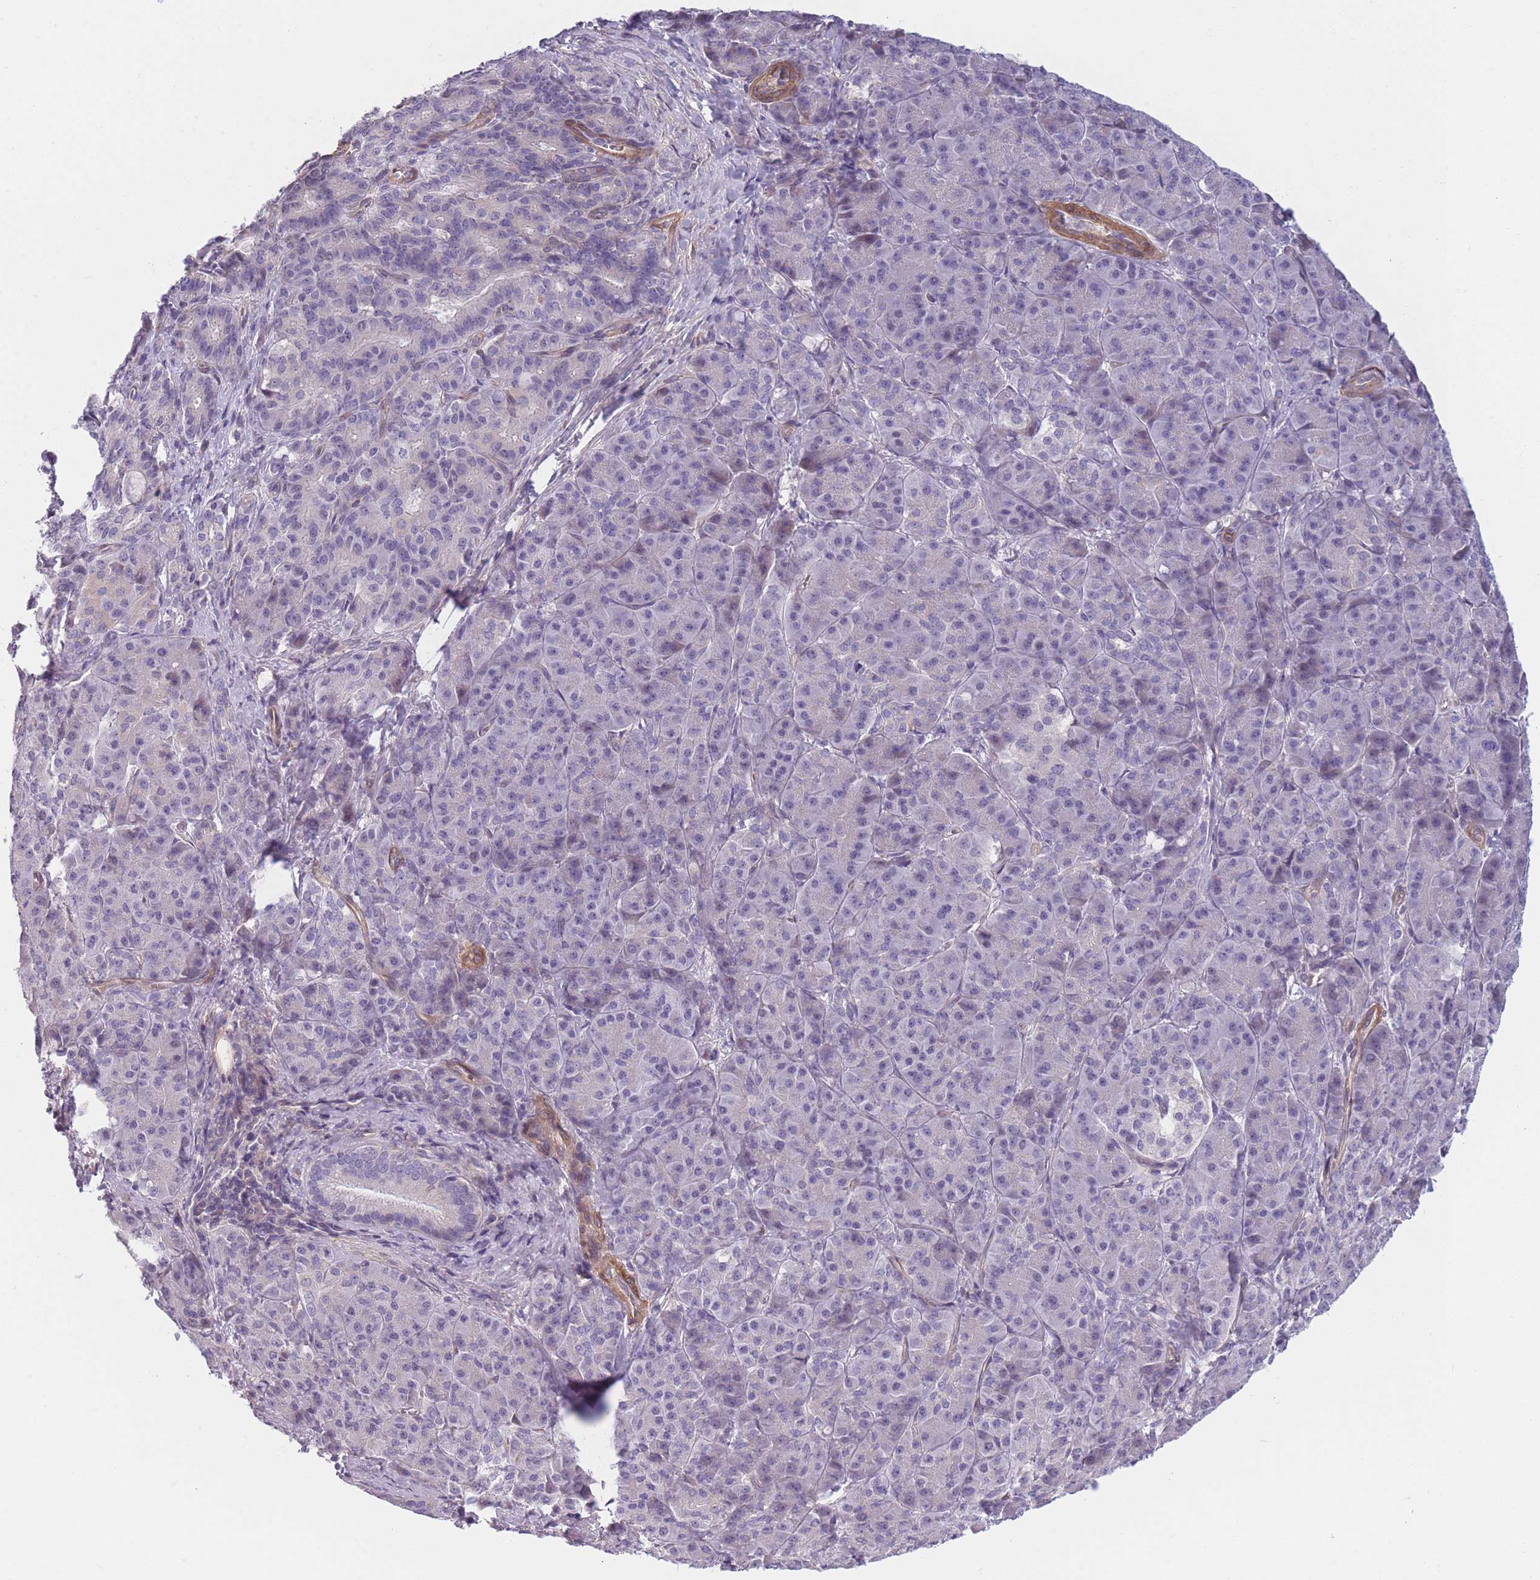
{"staining": {"intensity": "negative", "quantity": "none", "location": "none"}, "tissue": "pancreatic cancer", "cell_type": "Tumor cells", "image_type": "cancer", "snomed": [{"axis": "morphology", "description": "Adenocarcinoma, NOS"}, {"axis": "topography", "description": "Pancreas"}], "caption": "Immunohistochemistry photomicrograph of neoplastic tissue: human adenocarcinoma (pancreatic) stained with DAB reveals no significant protein positivity in tumor cells.", "gene": "SLC7A6", "patient": {"sex": "male", "age": 57}}